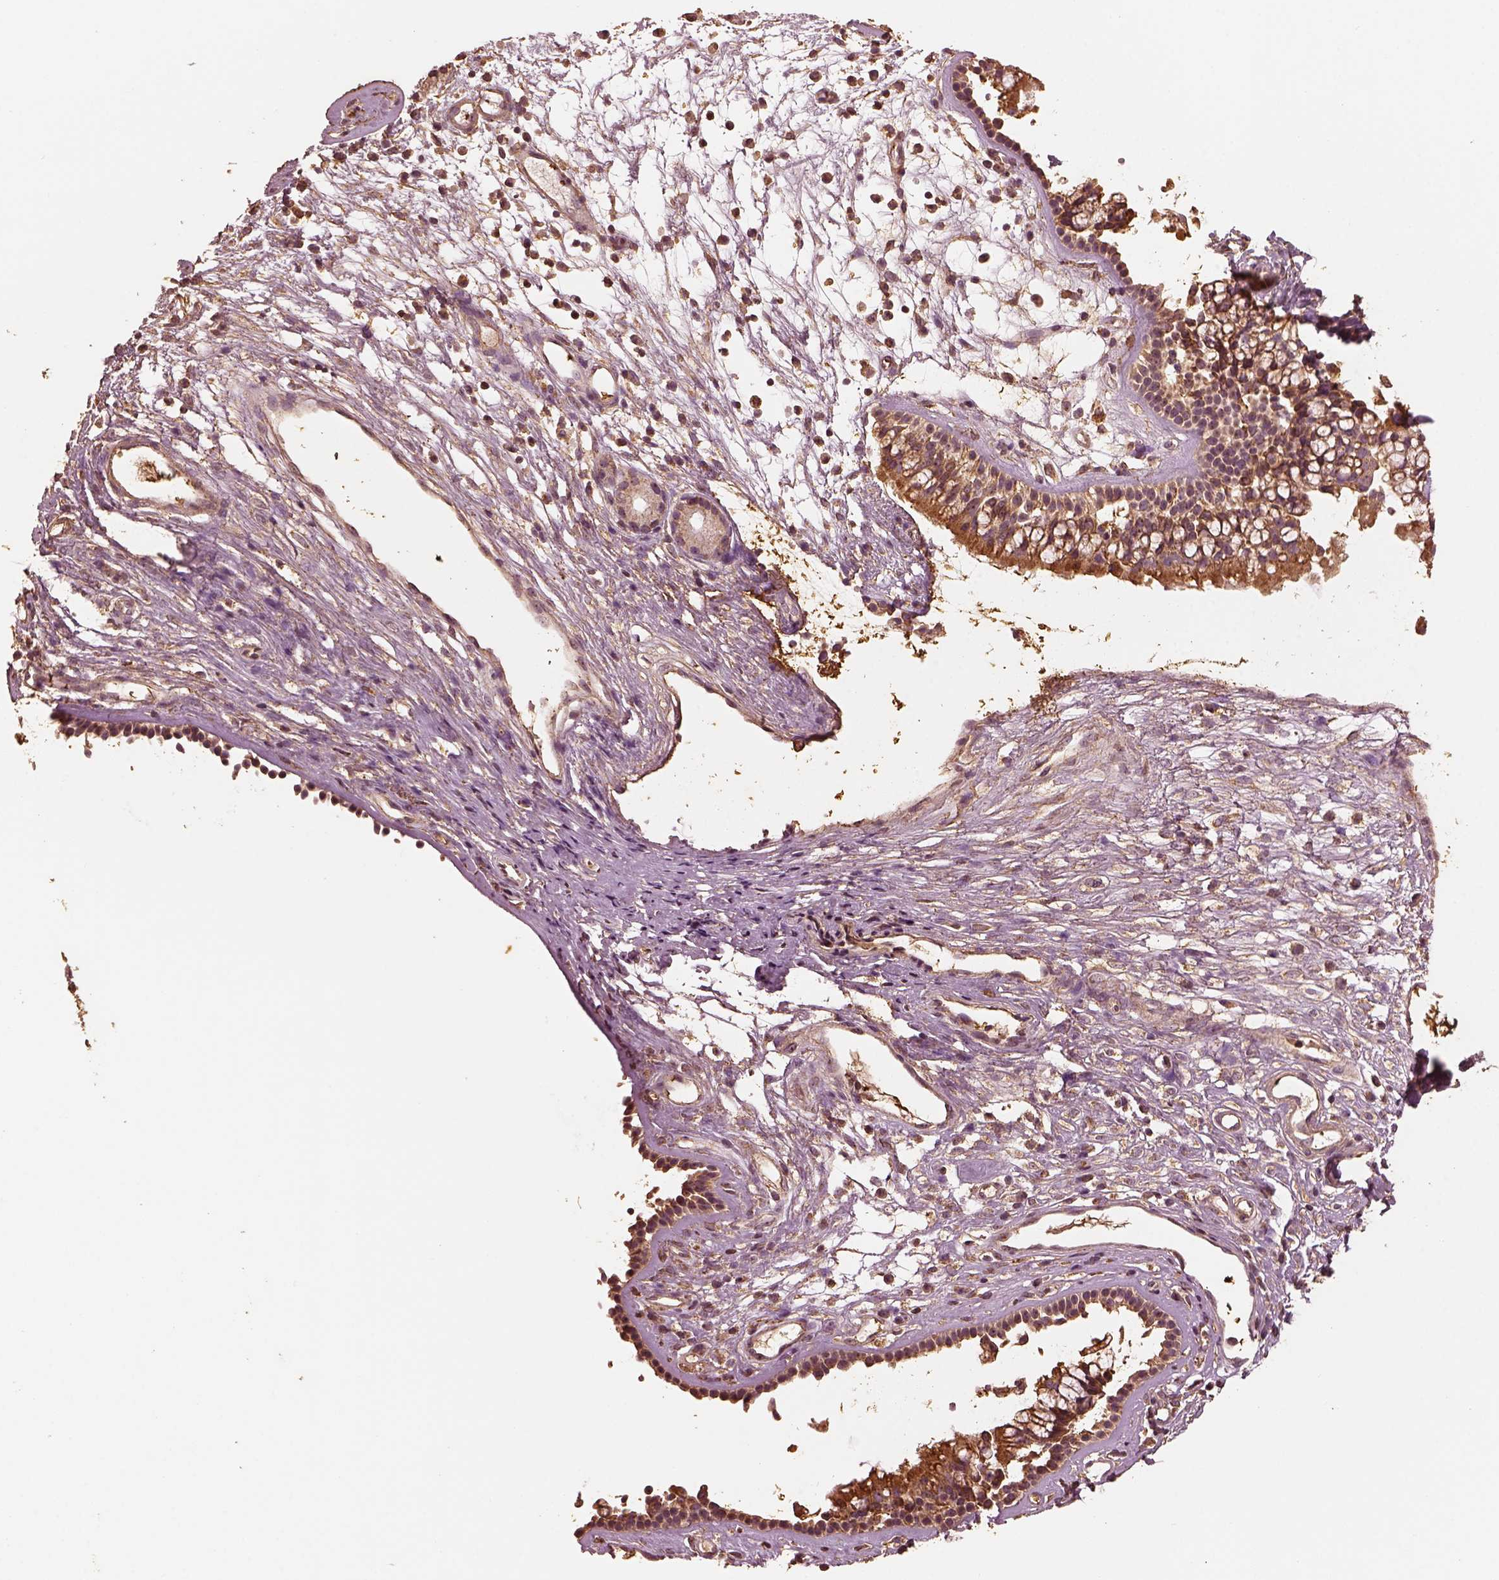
{"staining": {"intensity": "moderate", "quantity": ">75%", "location": "cytoplasmic/membranous"}, "tissue": "nasopharynx", "cell_type": "Respiratory epithelial cells", "image_type": "normal", "snomed": [{"axis": "morphology", "description": "Normal tissue, NOS"}, {"axis": "topography", "description": "Nasopharynx"}], "caption": "Immunohistochemistry (DAB) staining of unremarkable nasopharynx demonstrates moderate cytoplasmic/membranous protein expression in about >75% of respiratory epithelial cells. Nuclei are stained in blue.", "gene": "PTGES2", "patient": {"sex": "male", "age": 77}}